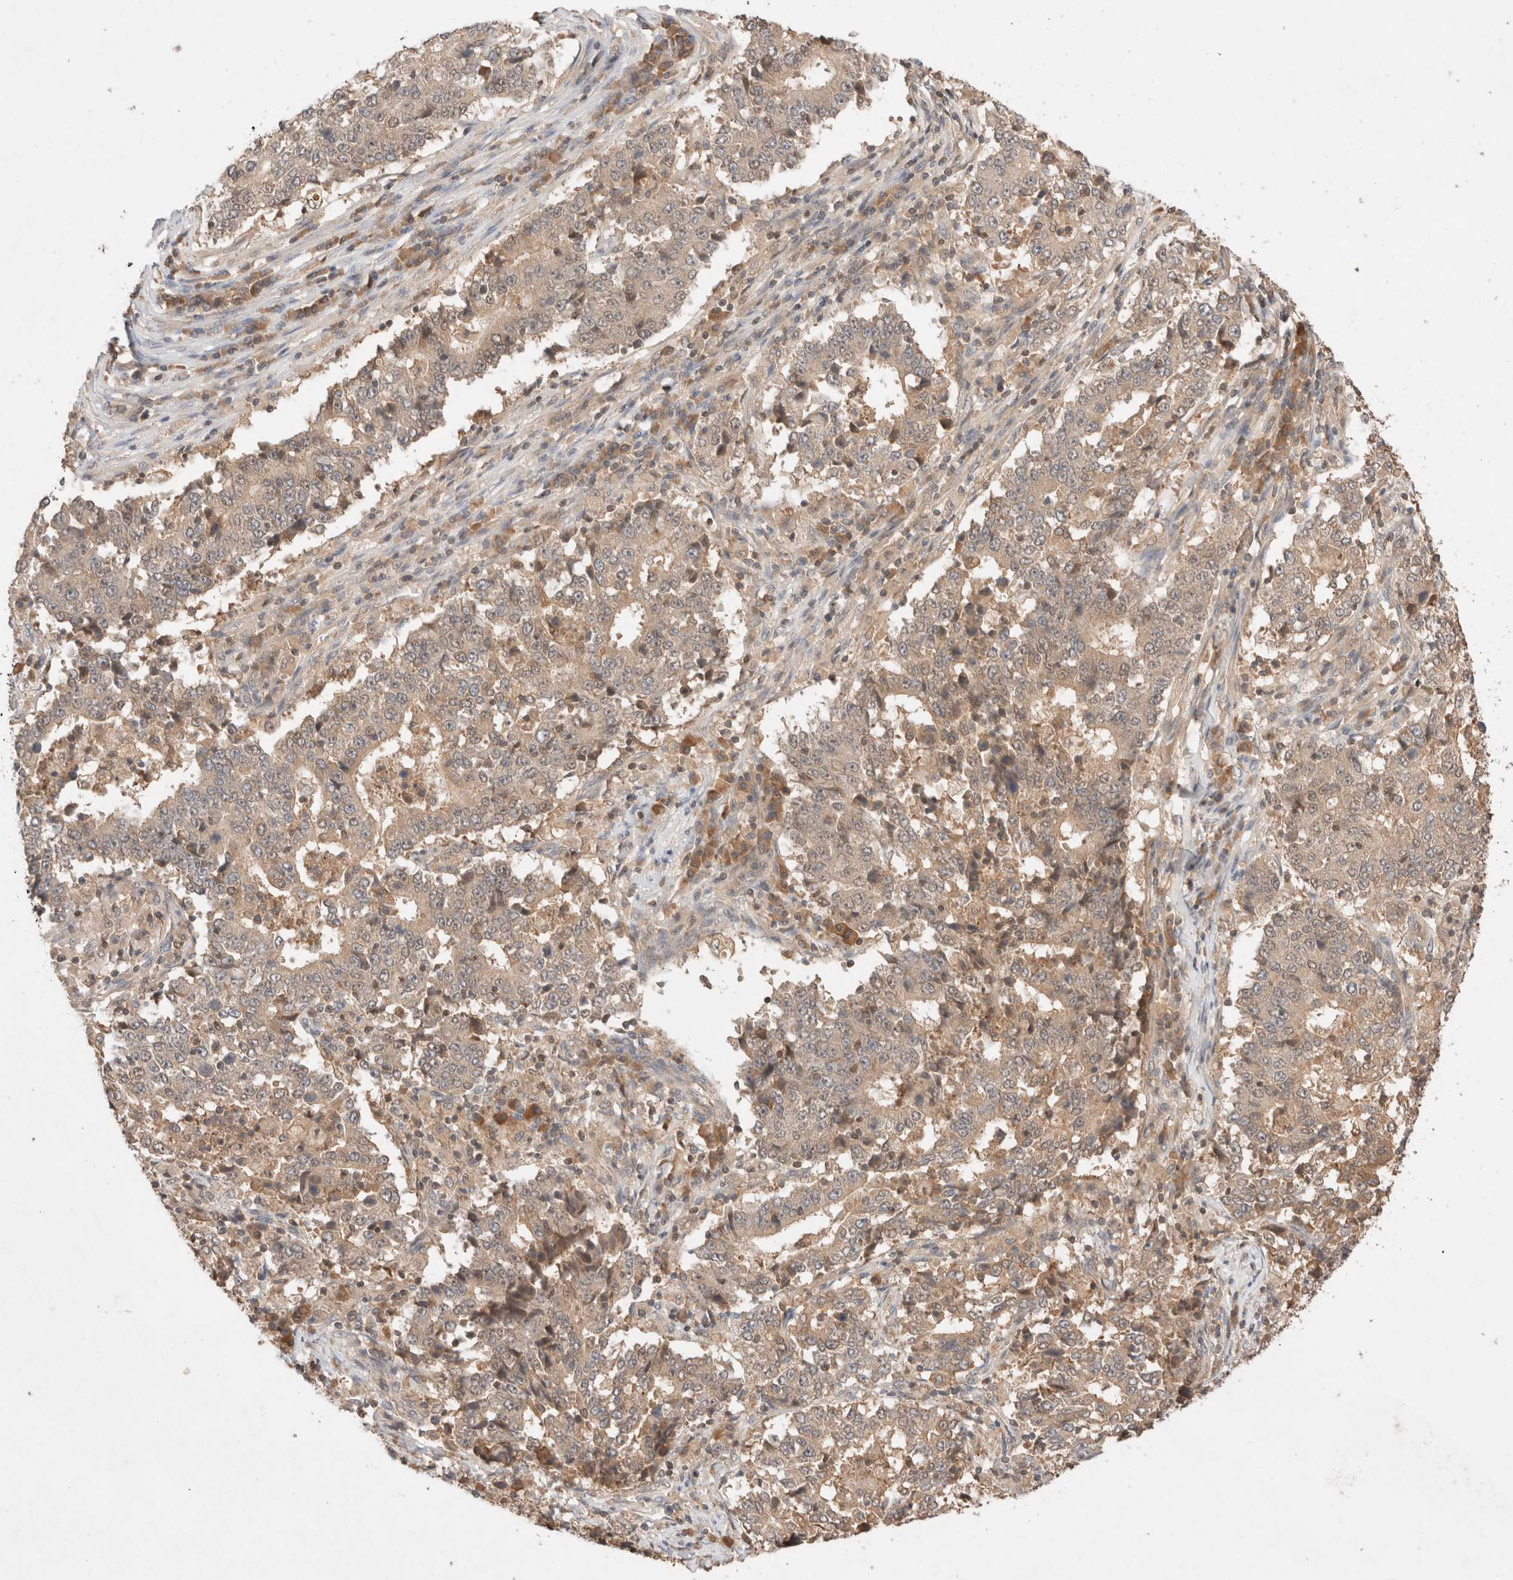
{"staining": {"intensity": "weak", "quantity": "25%-75%", "location": "cytoplasmic/membranous"}, "tissue": "stomach cancer", "cell_type": "Tumor cells", "image_type": "cancer", "snomed": [{"axis": "morphology", "description": "Adenocarcinoma, NOS"}, {"axis": "topography", "description": "Stomach"}], "caption": "A brown stain highlights weak cytoplasmic/membranous staining of a protein in human stomach cancer (adenocarcinoma) tumor cells. (IHC, brightfield microscopy, high magnification).", "gene": "CARNMT1", "patient": {"sex": "male", "age": 59}}